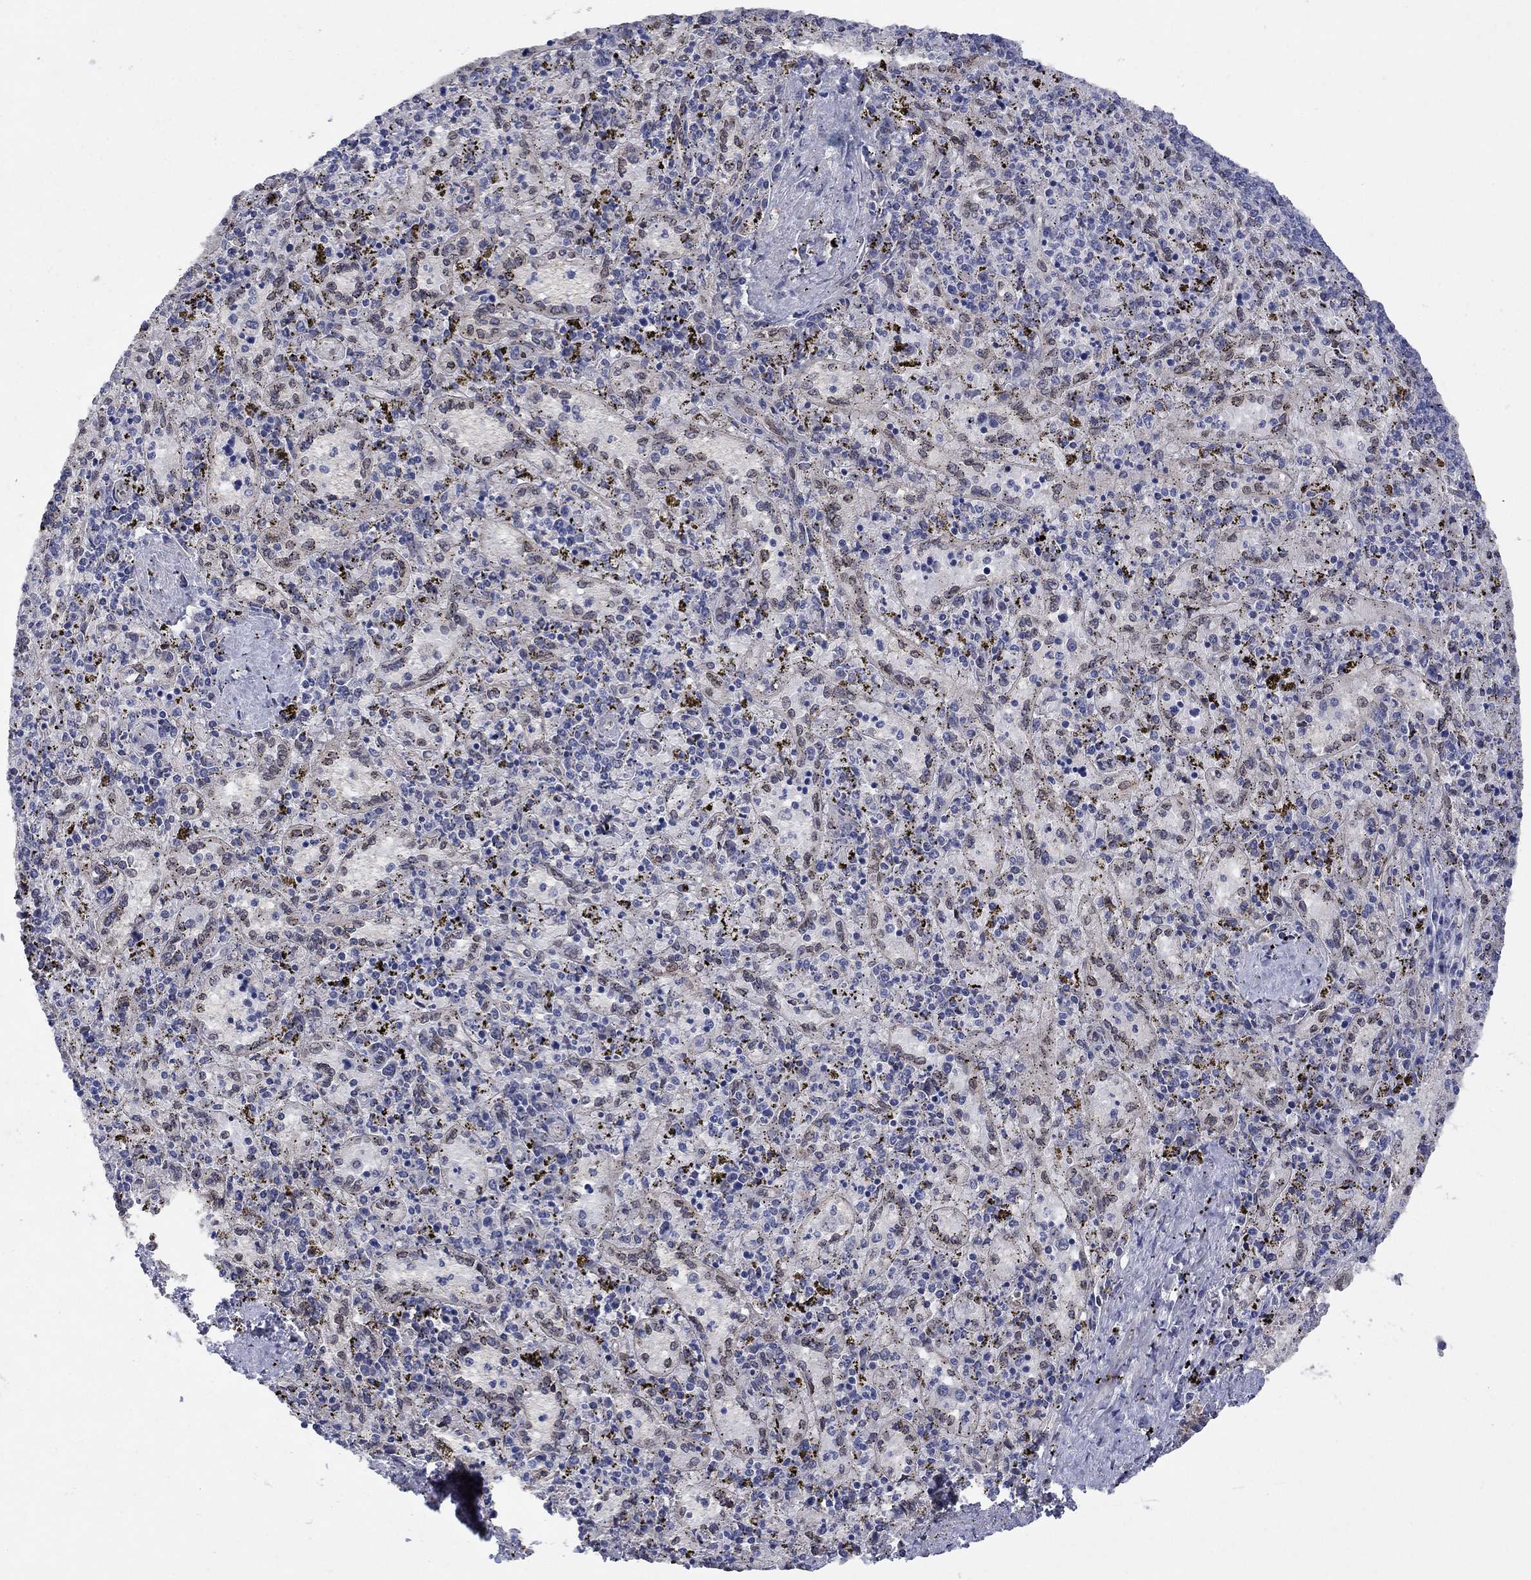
{"staining": {"intensity": "negative", "quantity": "none", "location": "none"}, "tissue": "spleen", "cell_type": "Cells in red pulp", "image_type": "normal", "snomed": [{"axis": "morphology", "description": "Normal tissue, NOS"}, {"axis": "topography", "description": "Spleen"}], "caption": "Immunohistochemical staining of benign spleen reveals no significant staining in cells in red pulp.", "gene": "EMC9", "patient": {"sex": "female", "age": 50}}